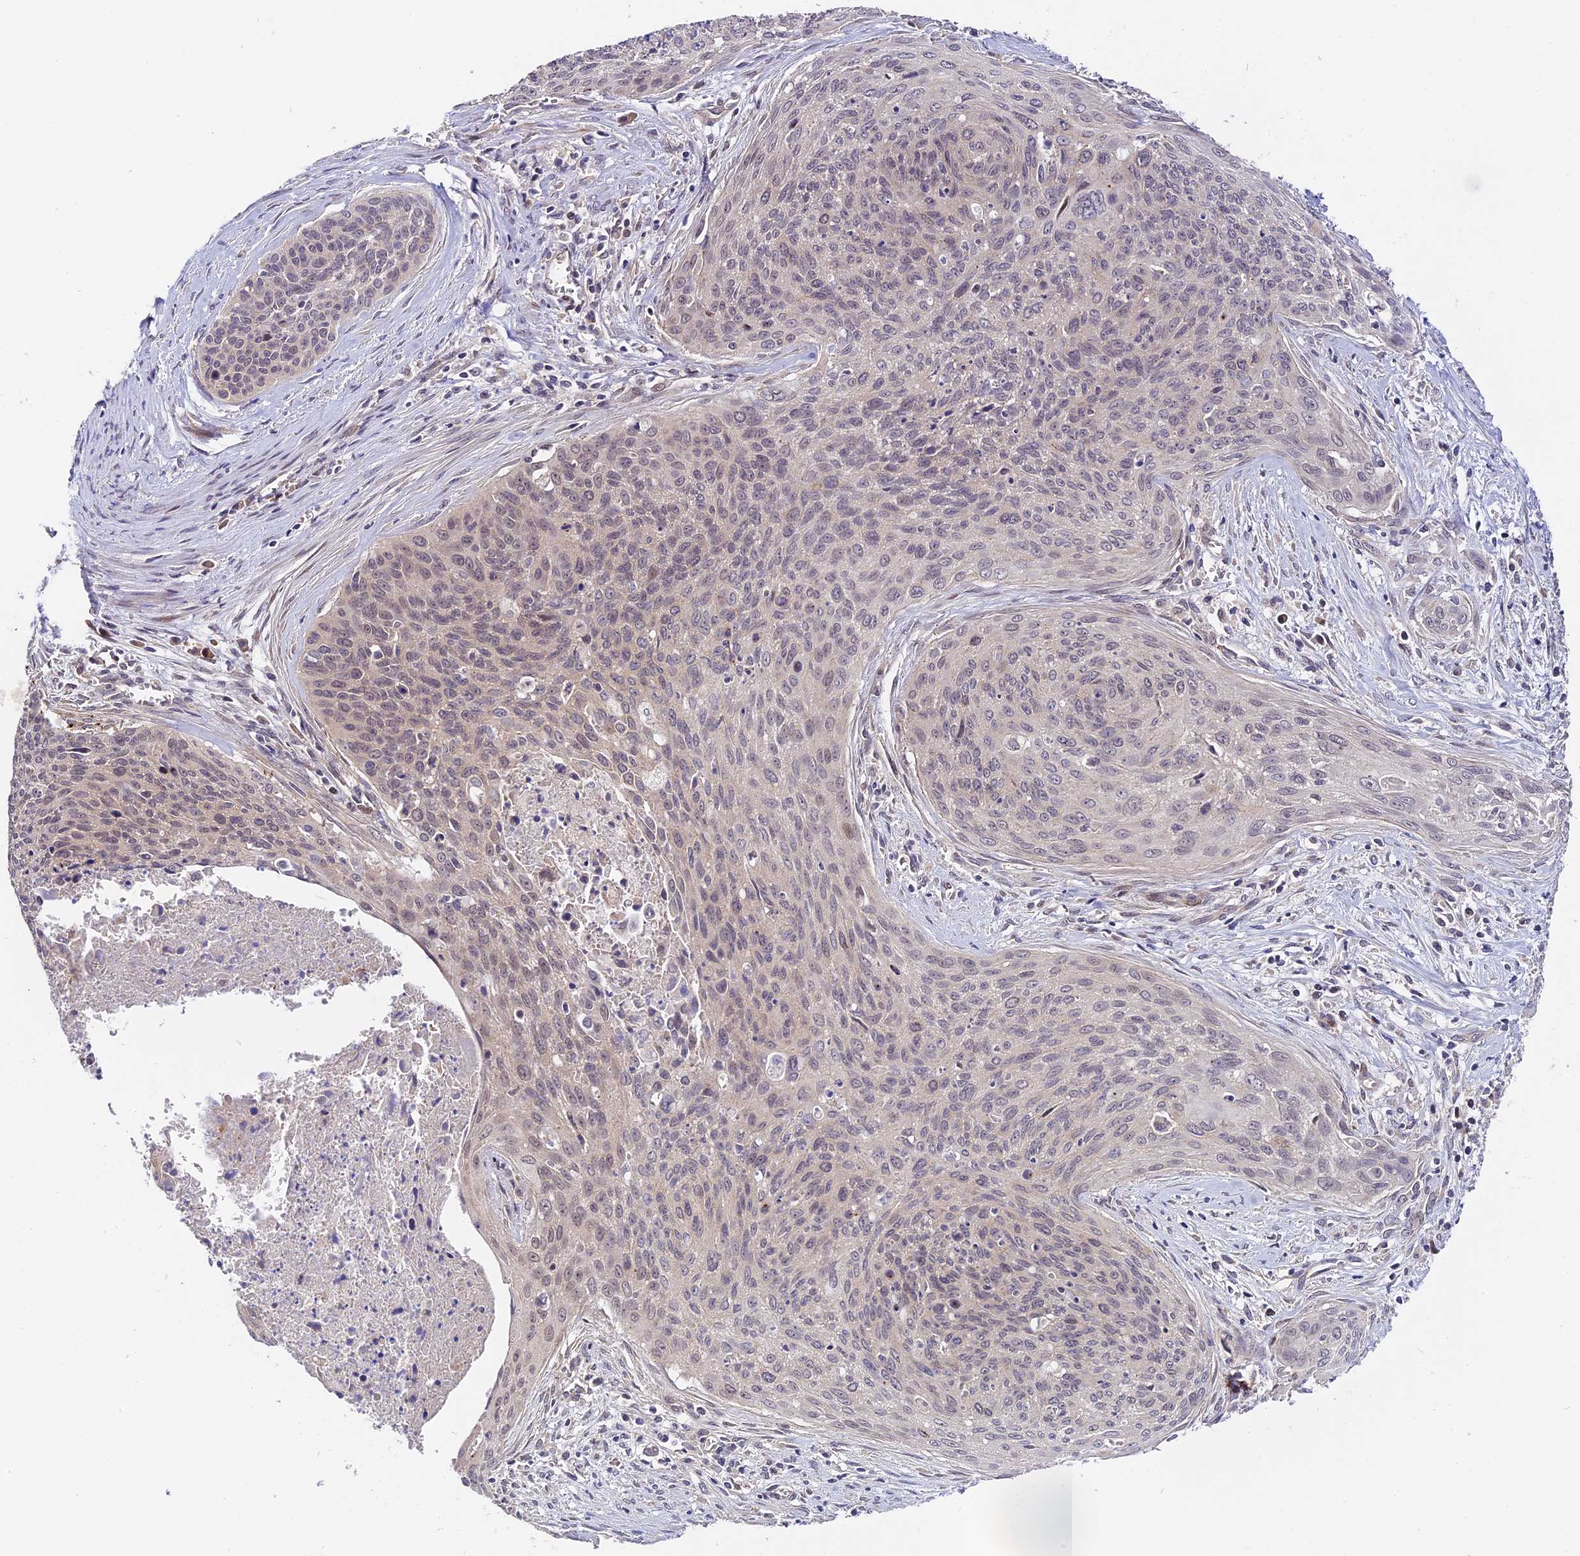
{"staining": {"intensity": "weak", "quantity": "<25%", "location": "nuclear"}, "tissue": "cervical cancer", "cell_type": "Tumor cells", "image_type": "cancer", "snomed": [{"axis": "morphology", "description": "Squamous cell carcinoma, NOS"}, {"axis": "topography", "description": "Cervix"}], "caption": "This is an immunohistochemistry (IHC) photomicrograph of squamous cell carcinoma (cervical). There is no staining in tumor cells.", "gene": "TRMT1", "patient": {"sex": "female", "age": 55}}